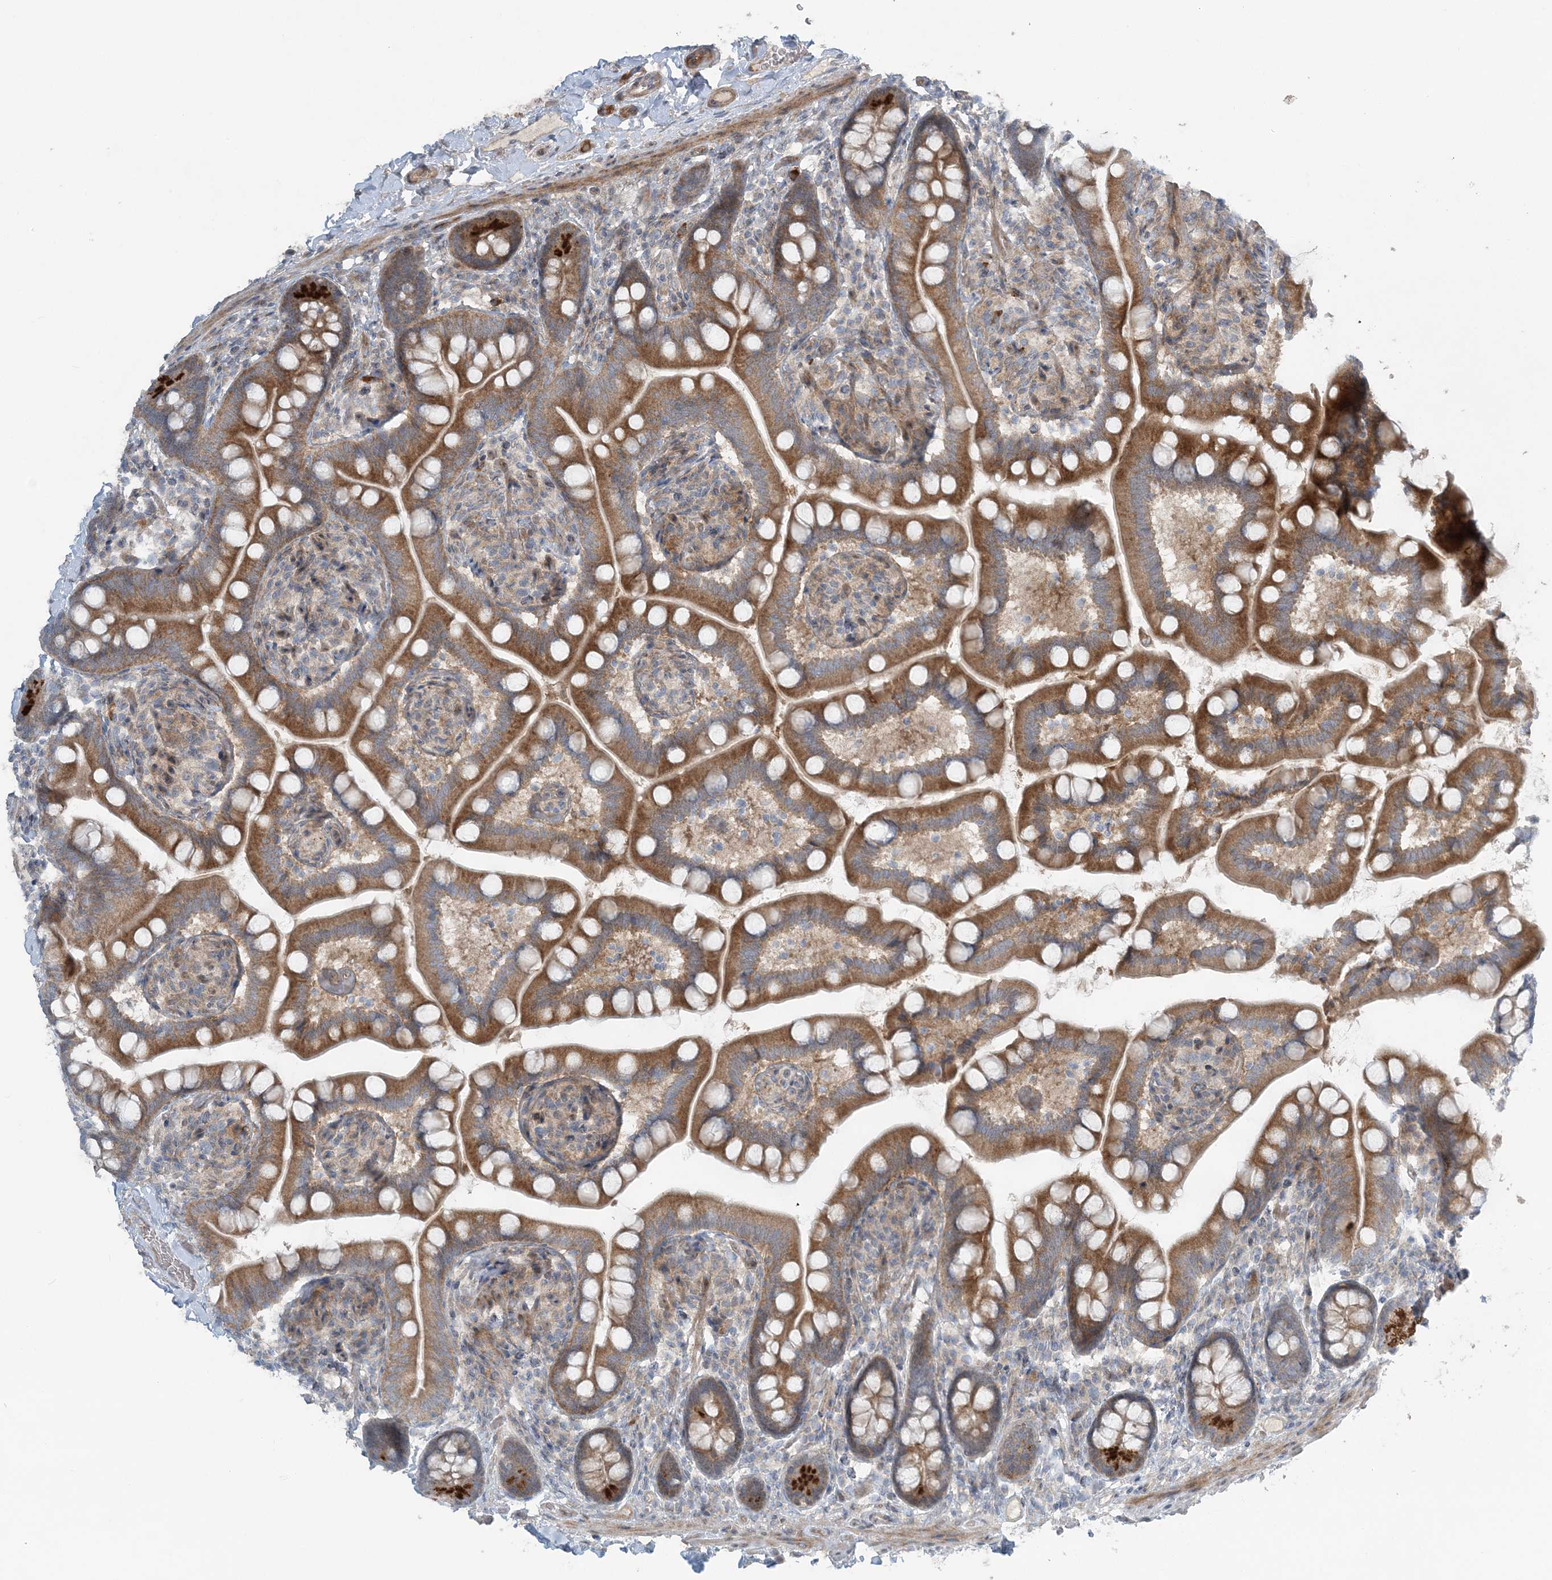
{"staining": {"intensity": "moderate", "quantity": ">75%", "location": "cytoplasmic/membranous"}, "tissue": "small intestine", "cell_type": "Glandular cells", "image_type": "normal", "snomed": [{"axis": "morphology", "description": "Normal tissue, NOS"}, {"axis": "topography", "description": "Small intestine"}], "caption": "Immunohistochemical staining of normal small intestine shows moderate cytoplasmic/membranous protein positivity in about >75% of glandular cells. Using DAB (3,3'-diaminobenzidine) (brown) and hematoxylin (blue) stains, captured at high magnification using brightfield microscopy.", "gene": "SLC4A10", "patient": {"sex": "female", "age": 64}}